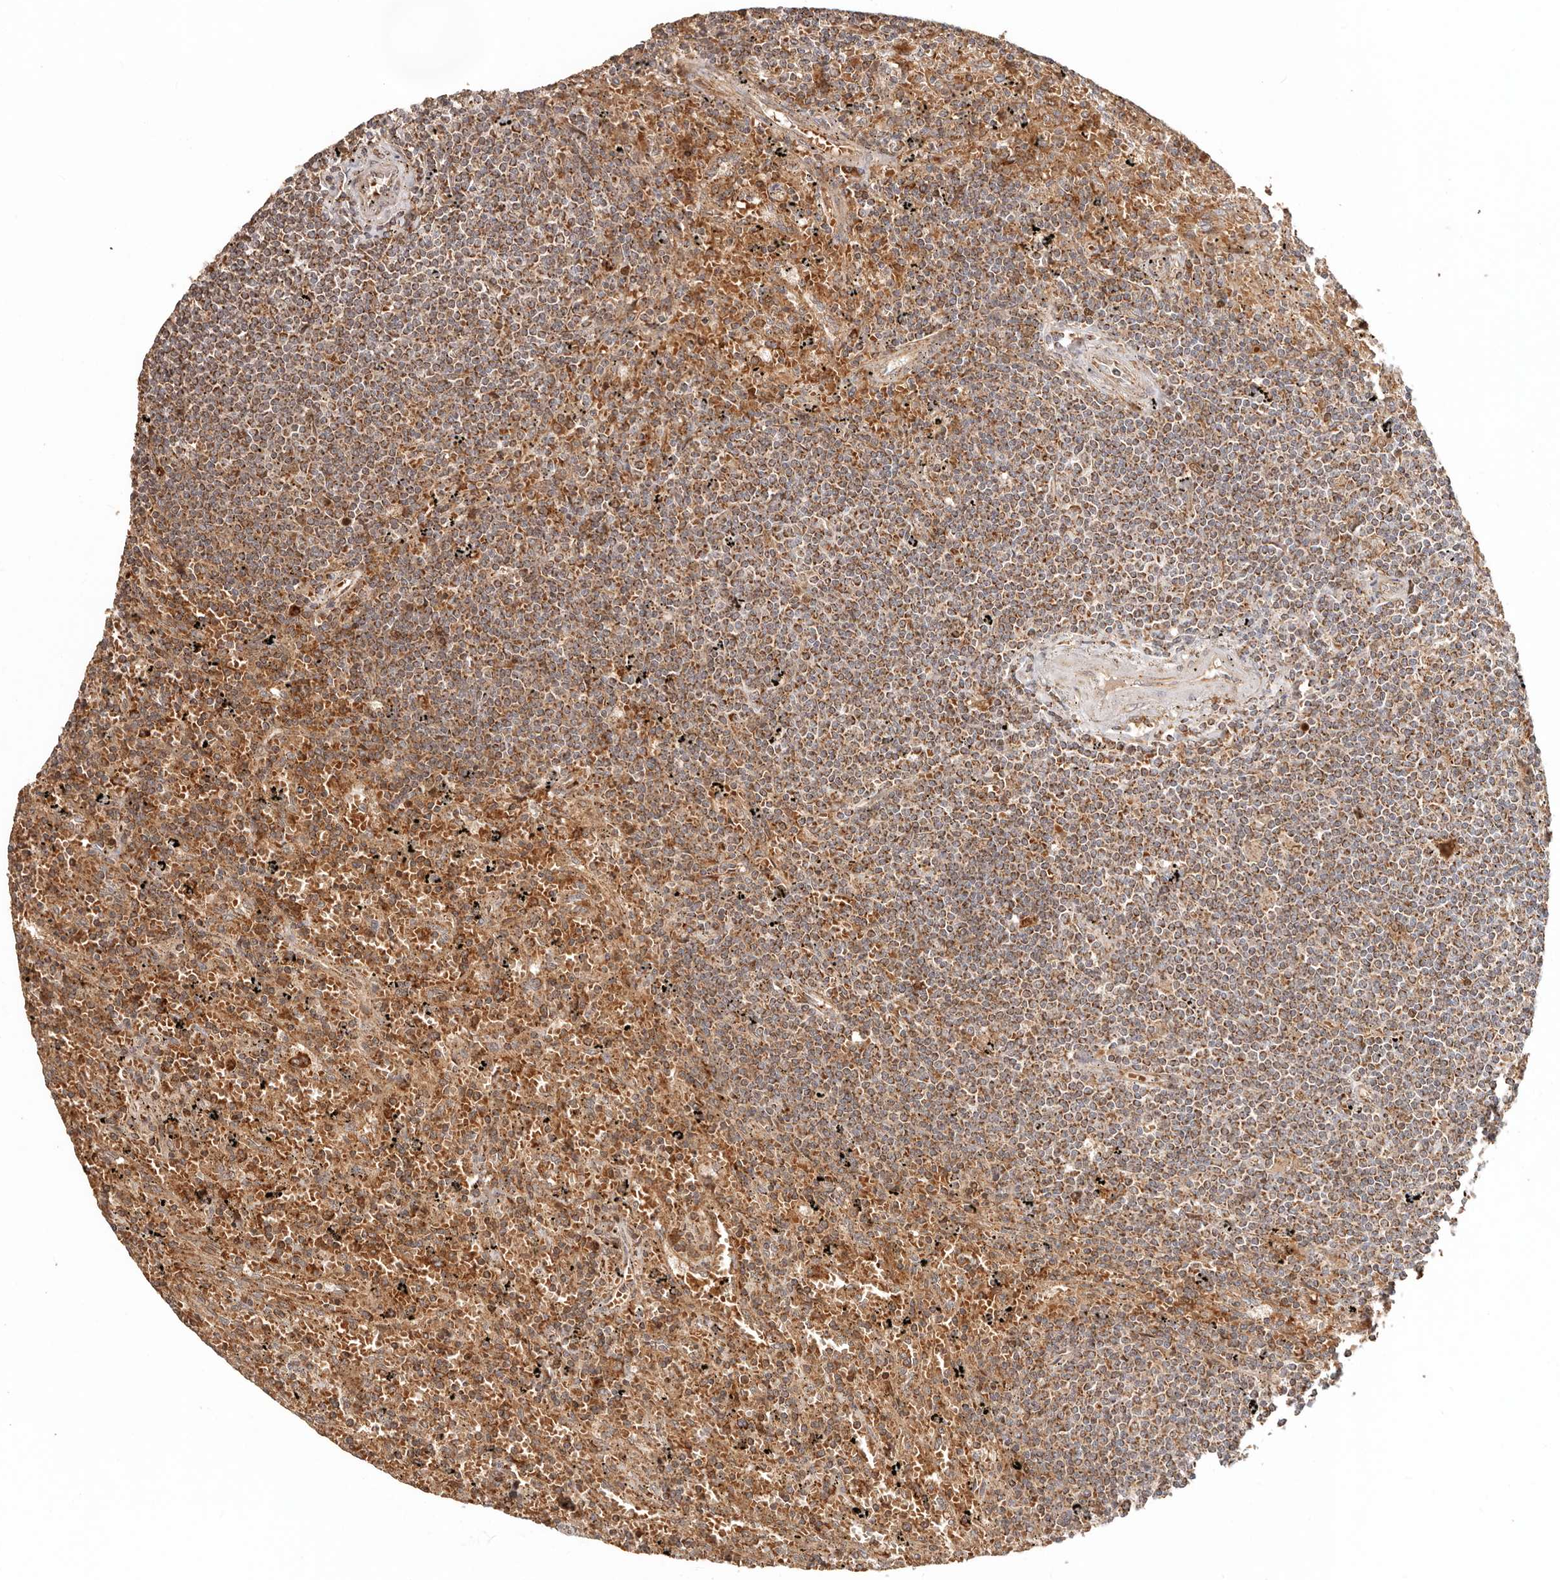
{"staining": {"intensity": "moderate", "quantity": ">75%", "location": "cytoplasmic/membranous"}, "tissue": "lymphoma", "cell_type": "Tumor cells", "image_type": "cancer", "snomed": [{"axis": "morphology", "description": "Malignant lymphoma, non-Hodgkin's type, Low grade"}, {"axis": "topography", "description": "Spleen"}], "caption": "Immunohistochemical staining of human low-grade malignant lymphoma, non-Hodgkin's type demonstrates medium levels of moderate cytoplasmic/membranous protein expression in about >75% of tumor cells.", "gene": "NDUFB11", "patient": {"sex": "male", "age": 76}}